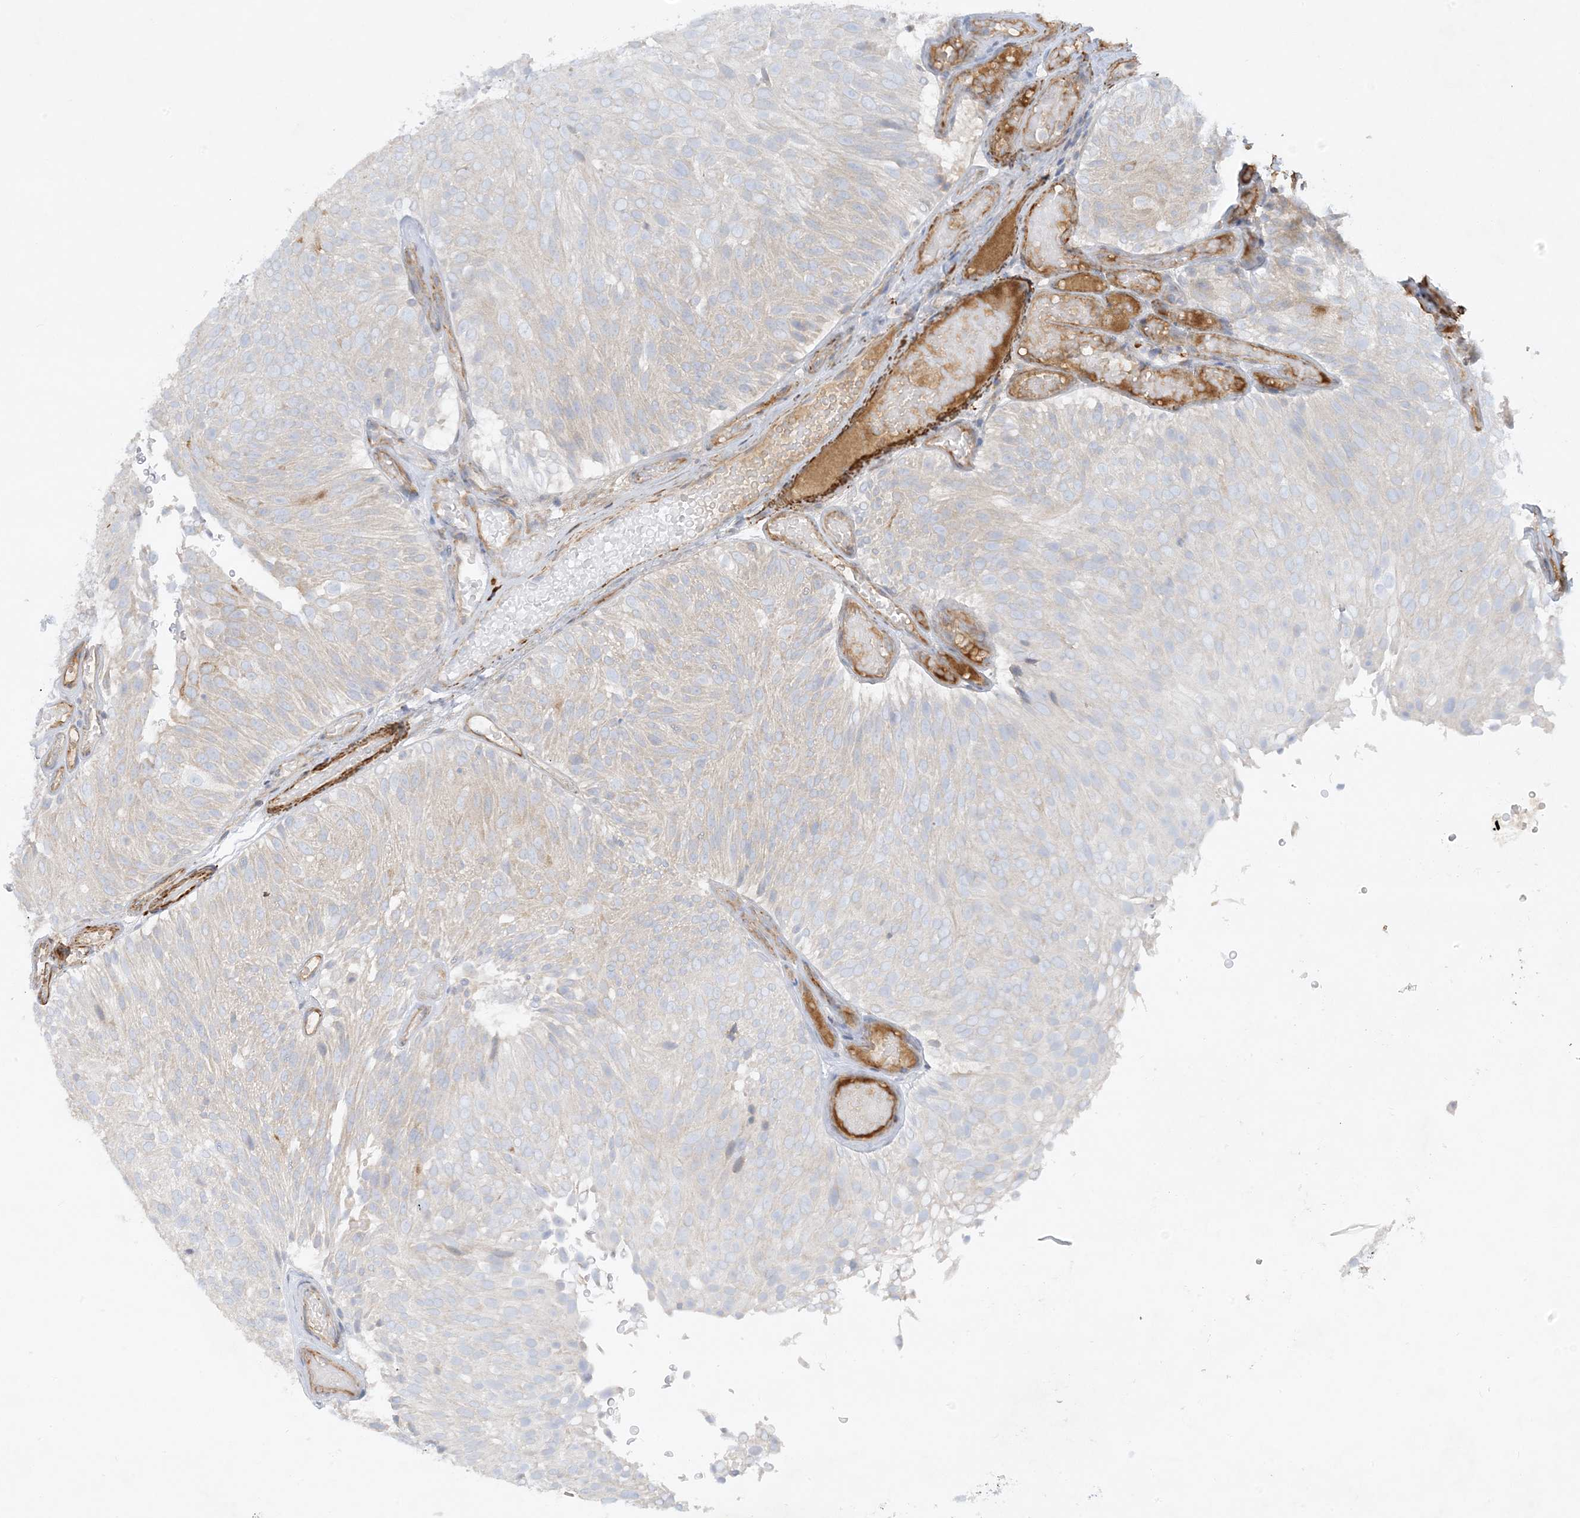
{"staining": {"intensity": "negative", "quantity": "none", "location": "none"}, "tissue": "urothelial cancer", "cell_type": "Tumor cells", "image_type": "cancer", "snomed": [{"axis": "morphology", "description": "Urothelial carcinoma, Low grade"}, {"axis": "topography", "description": "Urinary bladder"}], "caption": "Photomicrograph shows no significant protein expression in tumor cells of urothelial cancer.", "gene": "THADA", "patient": {"sex": "male", "age": 78}}